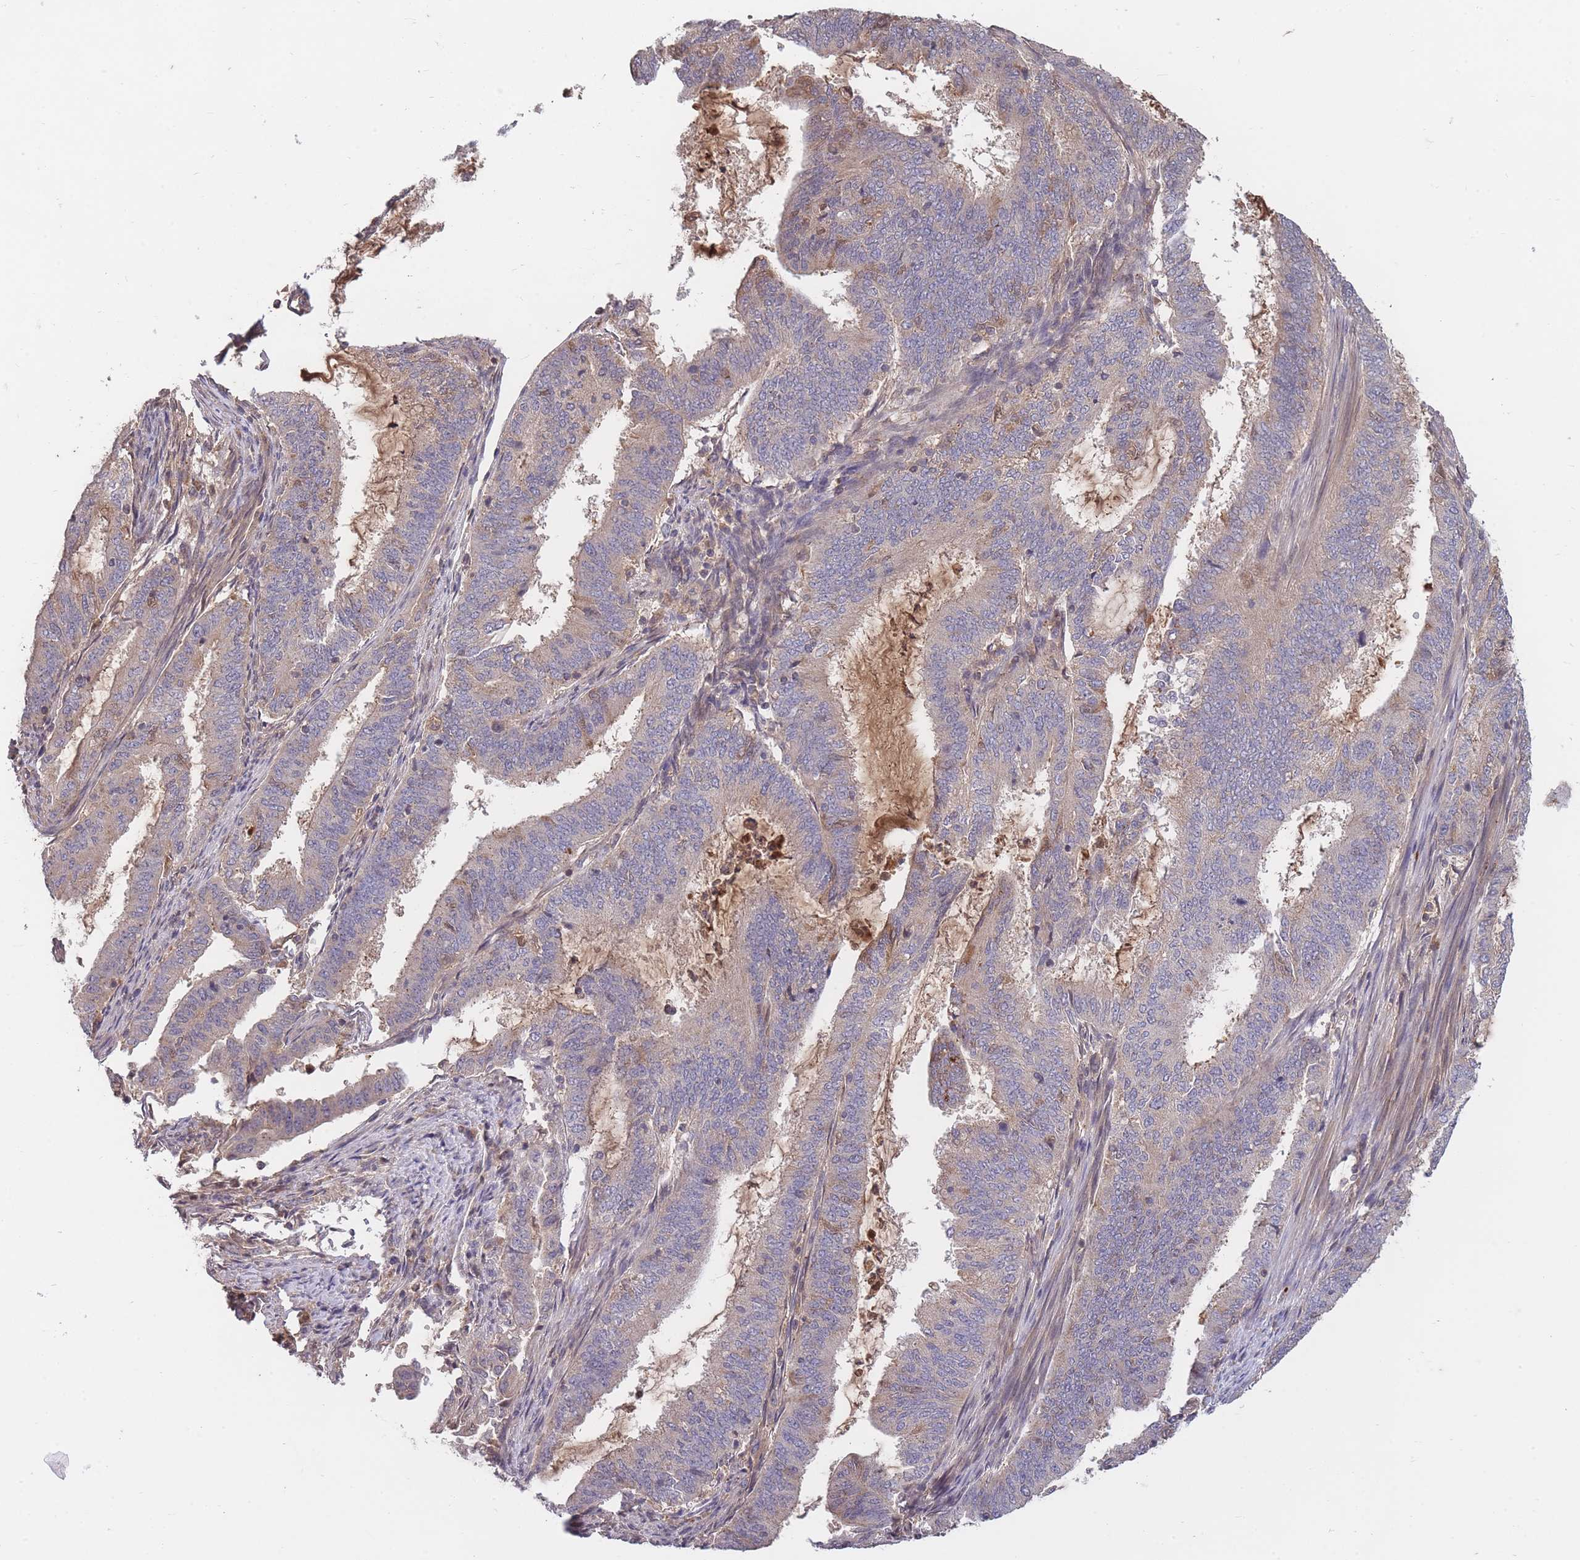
{"staining": {"intensity": "weak", "quantity": "<25%", "location": "cytoplasmic/membranous"}, "tissue": "endometrial cancer", "cell_type": "Tumor cells", "image_type": "cancer", "snomed": [{"axis": "morphology", "description": "Adenocarcinoma, NOS"}, {"axis": "topography", "description": "Endometrium"}], "caption": "This is a photomicrograph of immunohistochemistry (IHC) staining of adenocarcinoma (endometrial), which shows no positivity in tumor cells.", "gene": "RALGDS", "patient": {"sex": "female", "age": 51}}